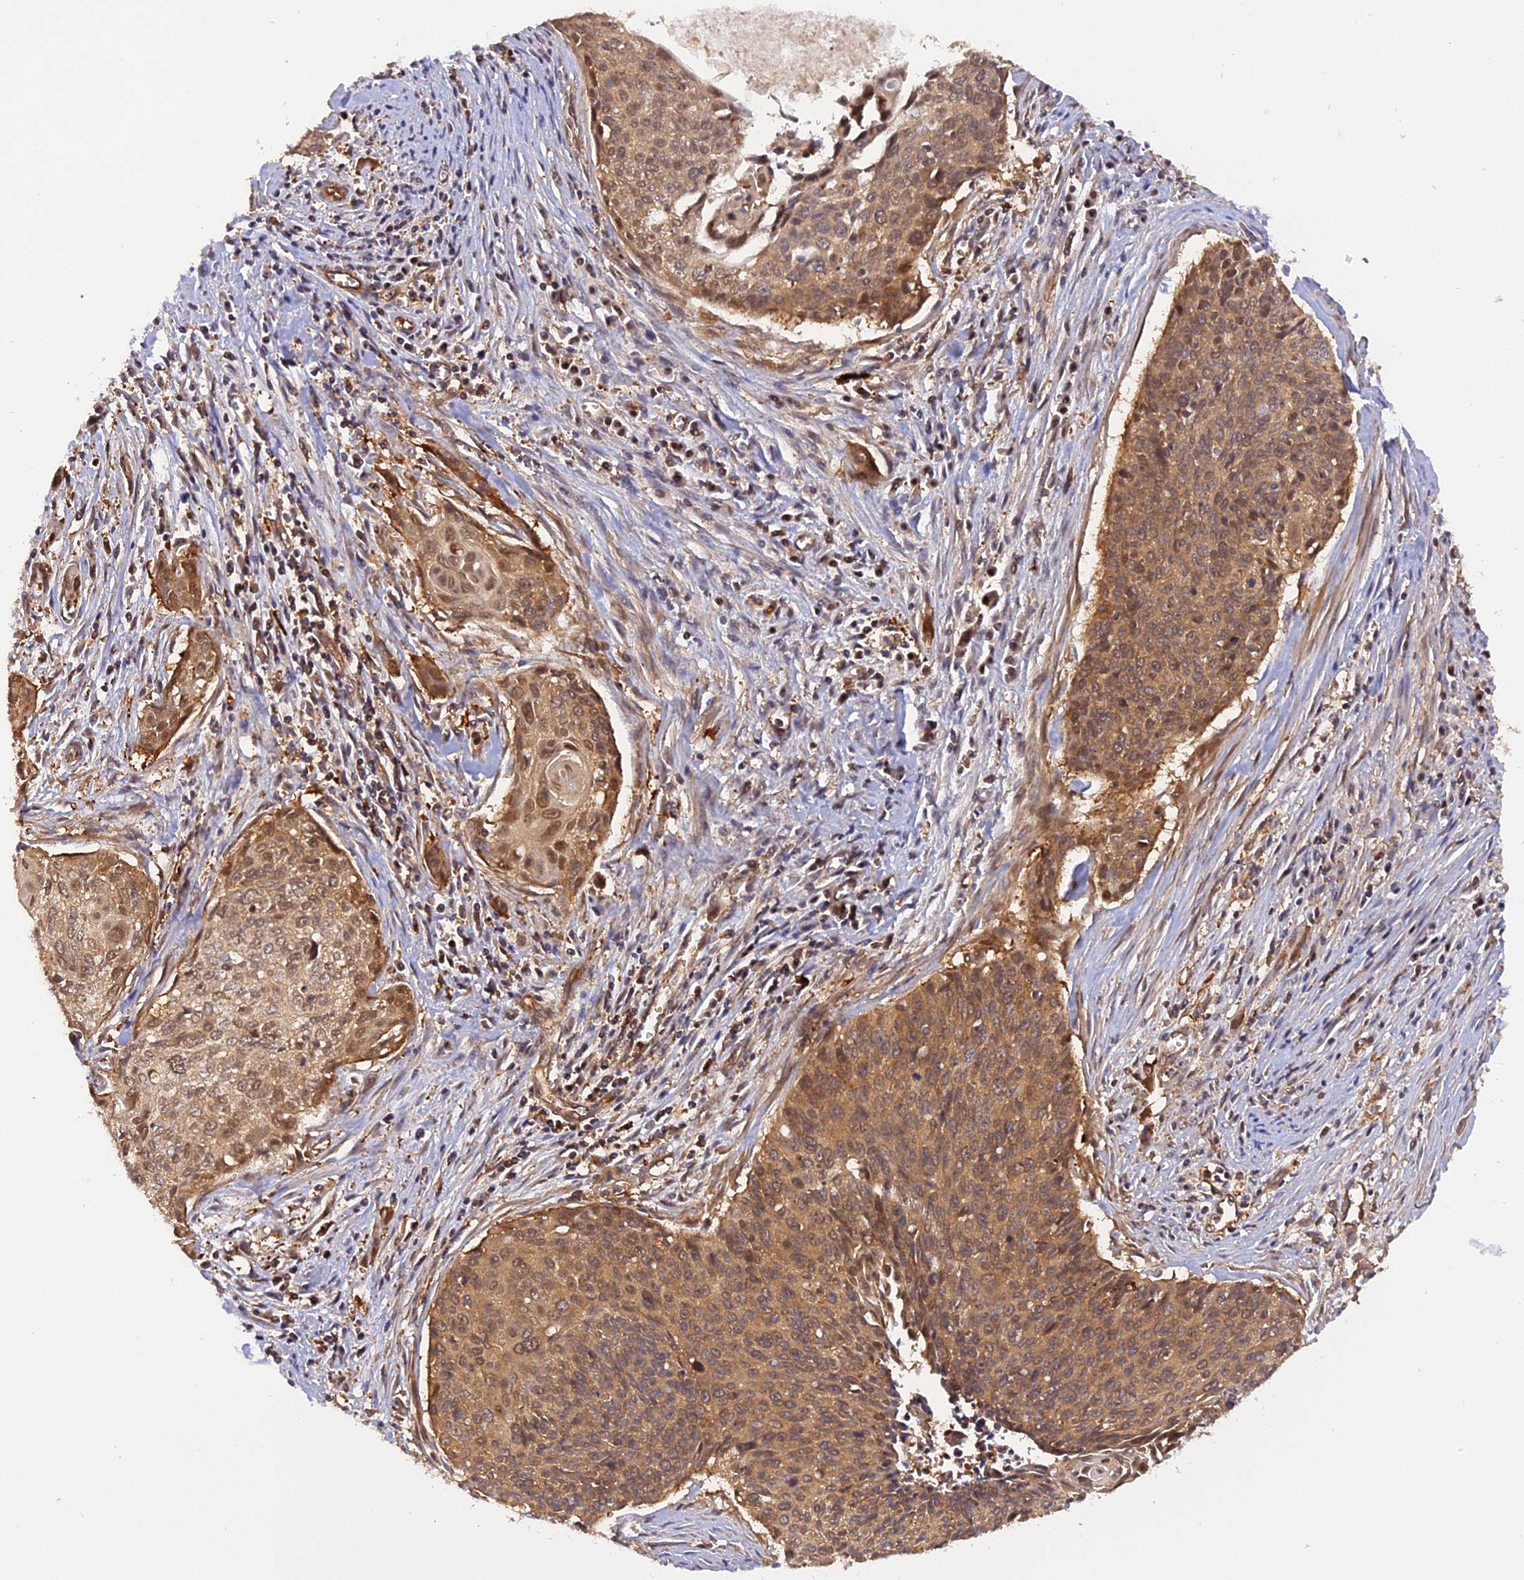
{"staining": {"intensity": "moderate", "quantity": ">75%", "location": "cytoplasmic/membranous,nuclear"}, "tissue": "cervical cancer", "cell_type": "Tumor cells", "image_type": "cancer", "snomed": [{"axis": "morphology", "description": "Squamous cell carcinoma, NOS"}, {"axis": "topography", "description": "Cervix"}], "caption": "Protein staining of cervical cancer tissue demonstrates moderate cytoplasmic/membranous and nuclear positivity in about >75% of tumor cells. The staining is performed using DAB brown chromogen to label protein expression. The nuclei are counter-stained blue using hematoxylin.", "gene": "C5orf22", "patient": {"sex": "female", "age": 55}}